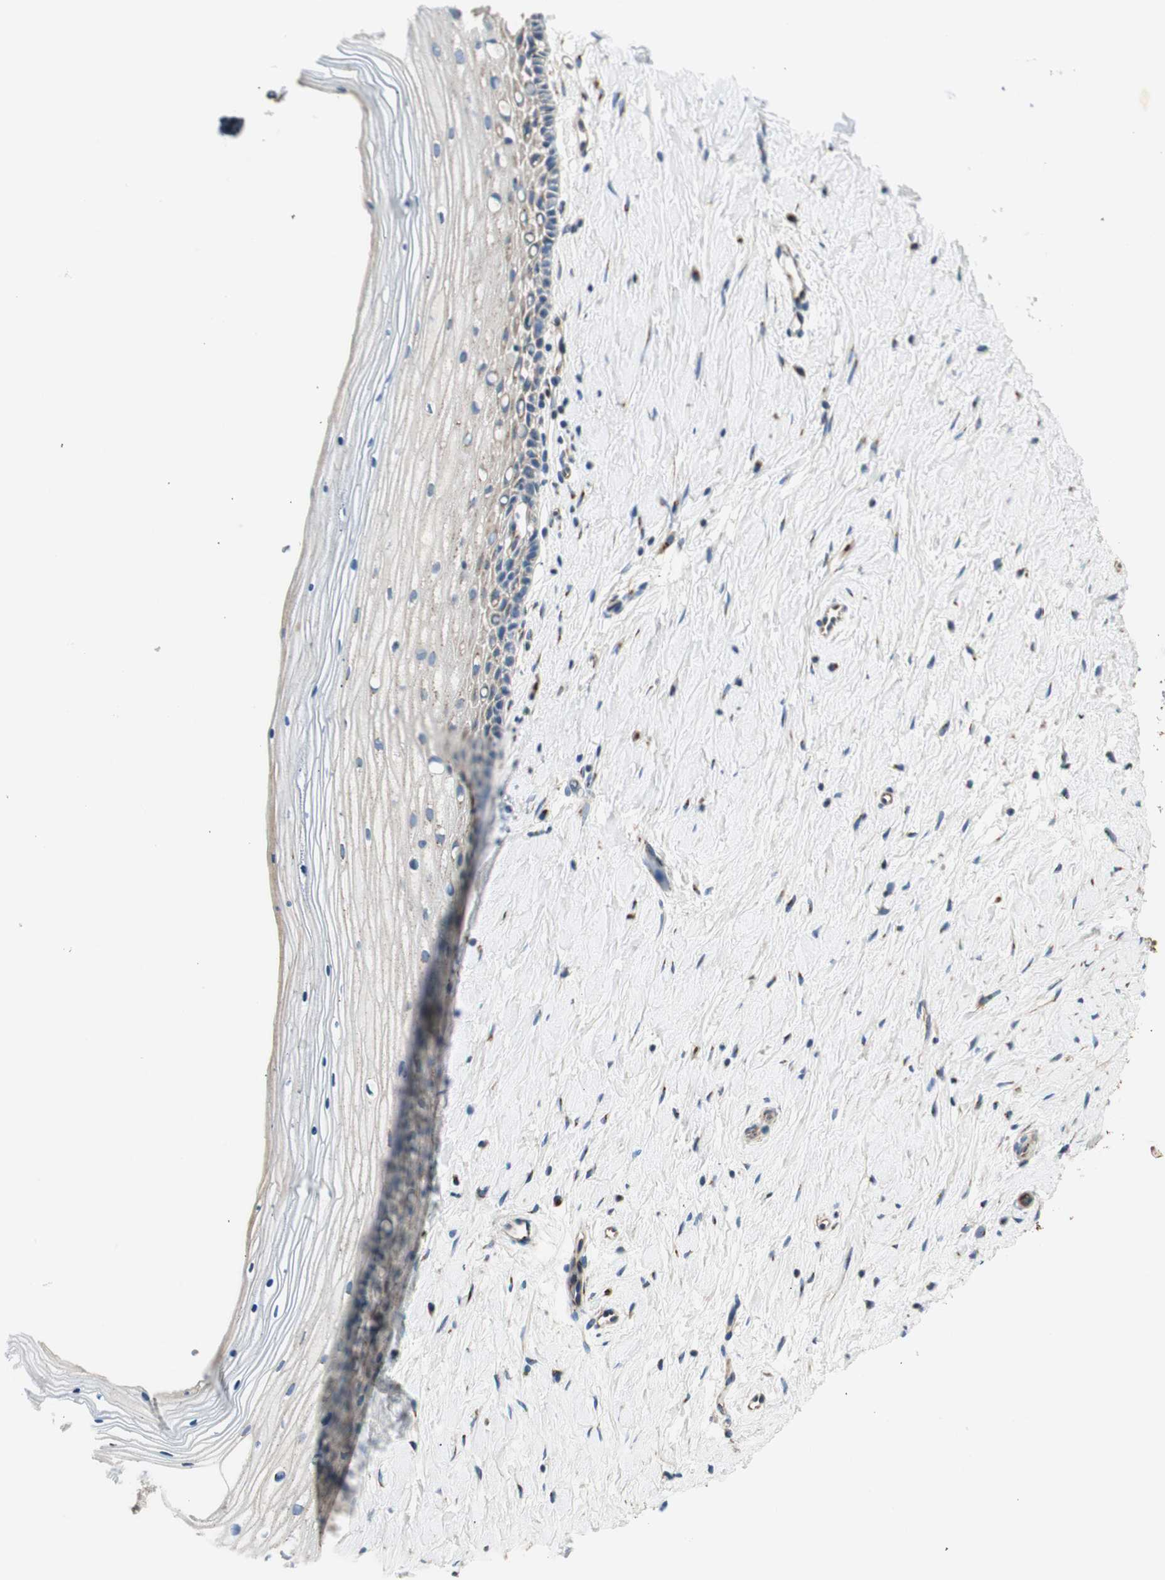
{"staining": {"intensity": "moderate", "quantity": ">75%", "location": "cytoplasmic/membranous"}, "tissue": "cervix", "cell_type": "Glandular cells", "image_type": "normal", "snomed": [{"axis": "morphology", "description": "Normal tissue, NOS"}, {"axis": "topography", "description": "Cervix"}], "caption": "Brown immunohistochemical staining in unremarkable human cervix demonstrates moderate cytoplasmic/membranous staining in approximately >75% of glandular cells. (DAB (3,3'-diaminobenzidine) IHC, brown staining for protein, blue staining for nuclei).", "gene": "TMF1", "patient": {"sex": "female", "age": 39}}